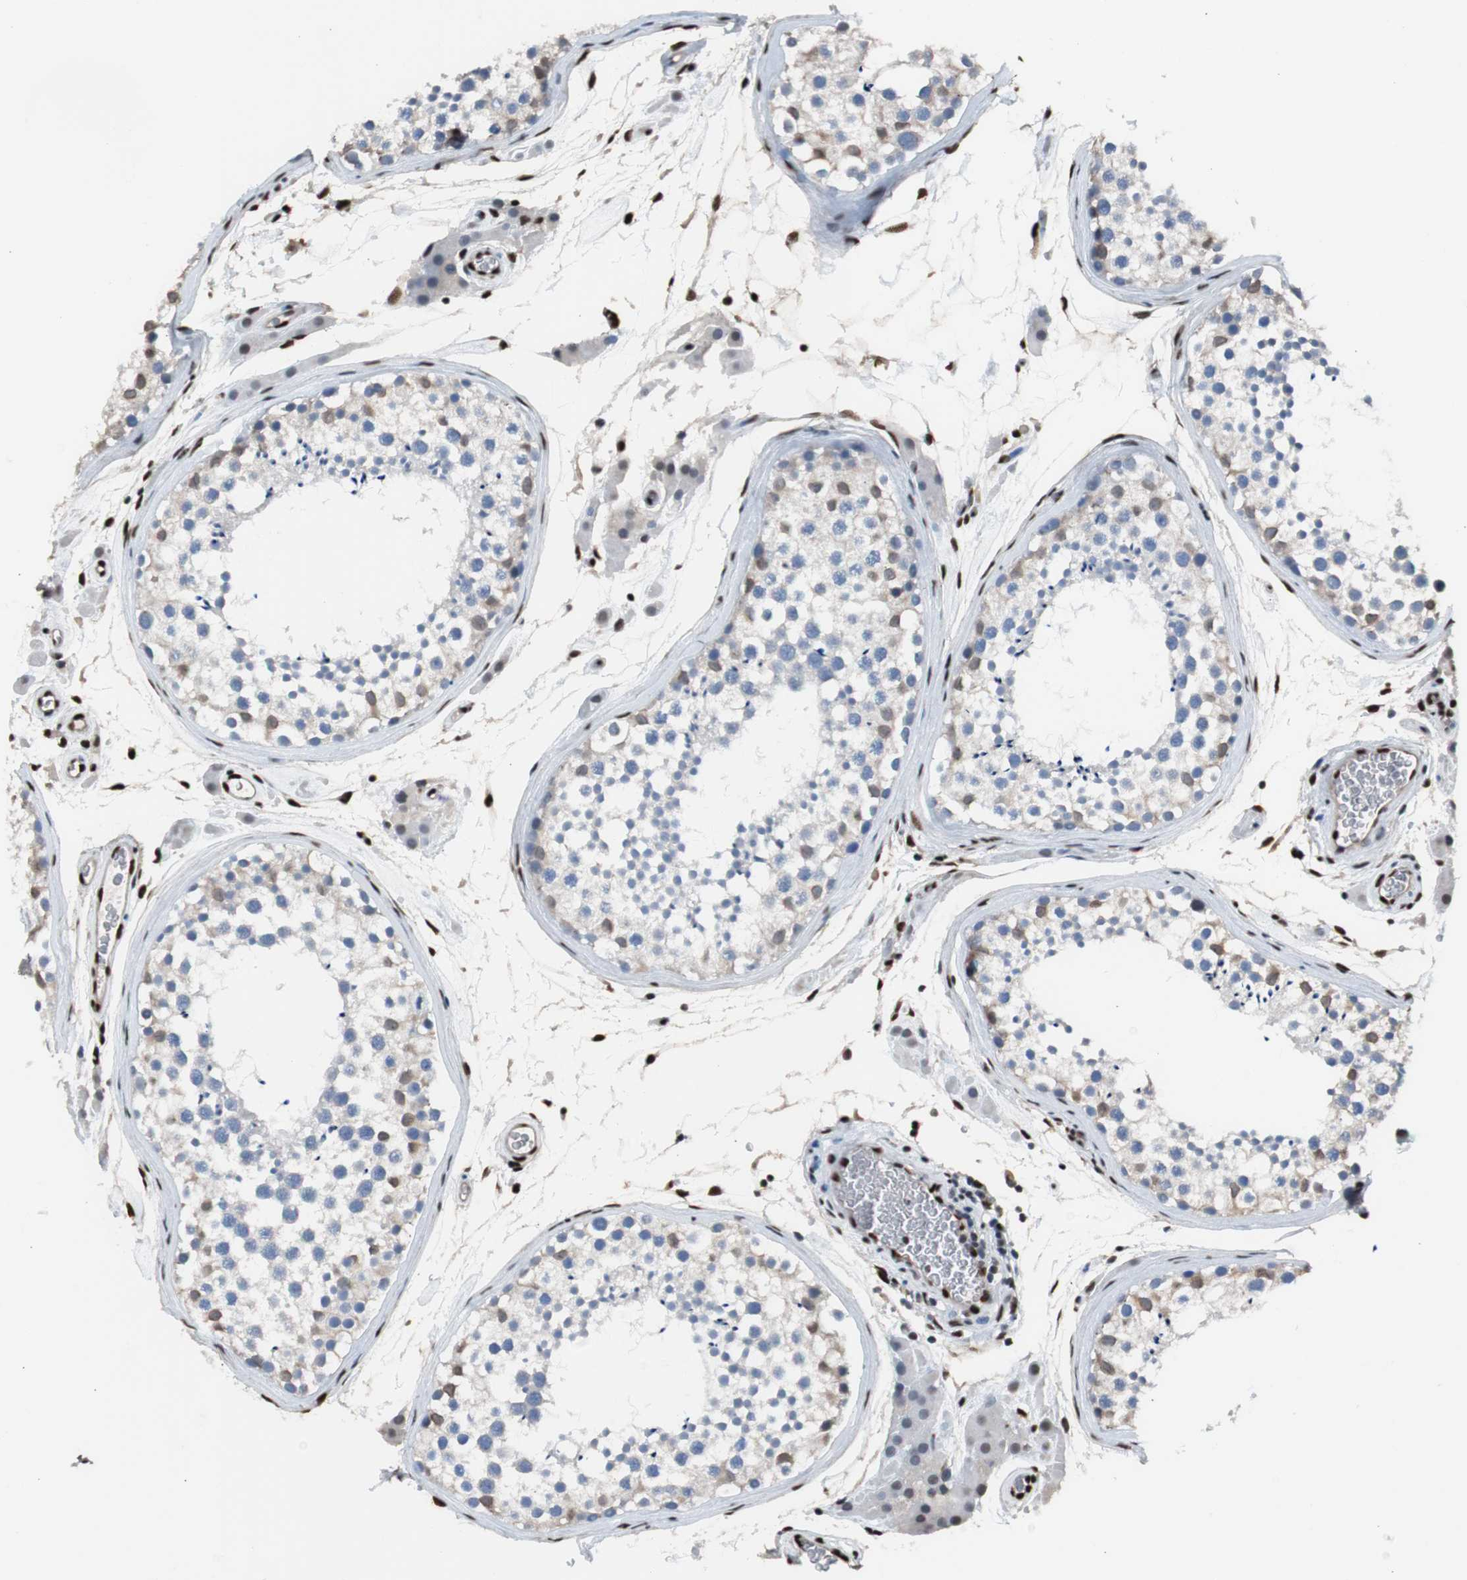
{"staining": {"intensity": "negative", "quantity": "none", "location": "none"}, "tissue": "testis", "cell_type": "Cells in seminiferous ducts", "image_type": "normal", "snomed": [{"axis": "morphology", "description": "Normal tissue, NOS"}, {"axis": "topography", "description": "Testis"}], "caption": "This photomicrograph is of unremarkable testis stained with IHC to label a protein in brown with the nuclei are counter-stained blue. There is no expression in cells in seminiferous ducts. The staining was performed using DAB to visualize the protein expression in brown, while the nuclei were stained in blue with hematoxylin (Magnification: 20x).", "gene": "PML", "patient": {"sex": "male", "age": 46}}